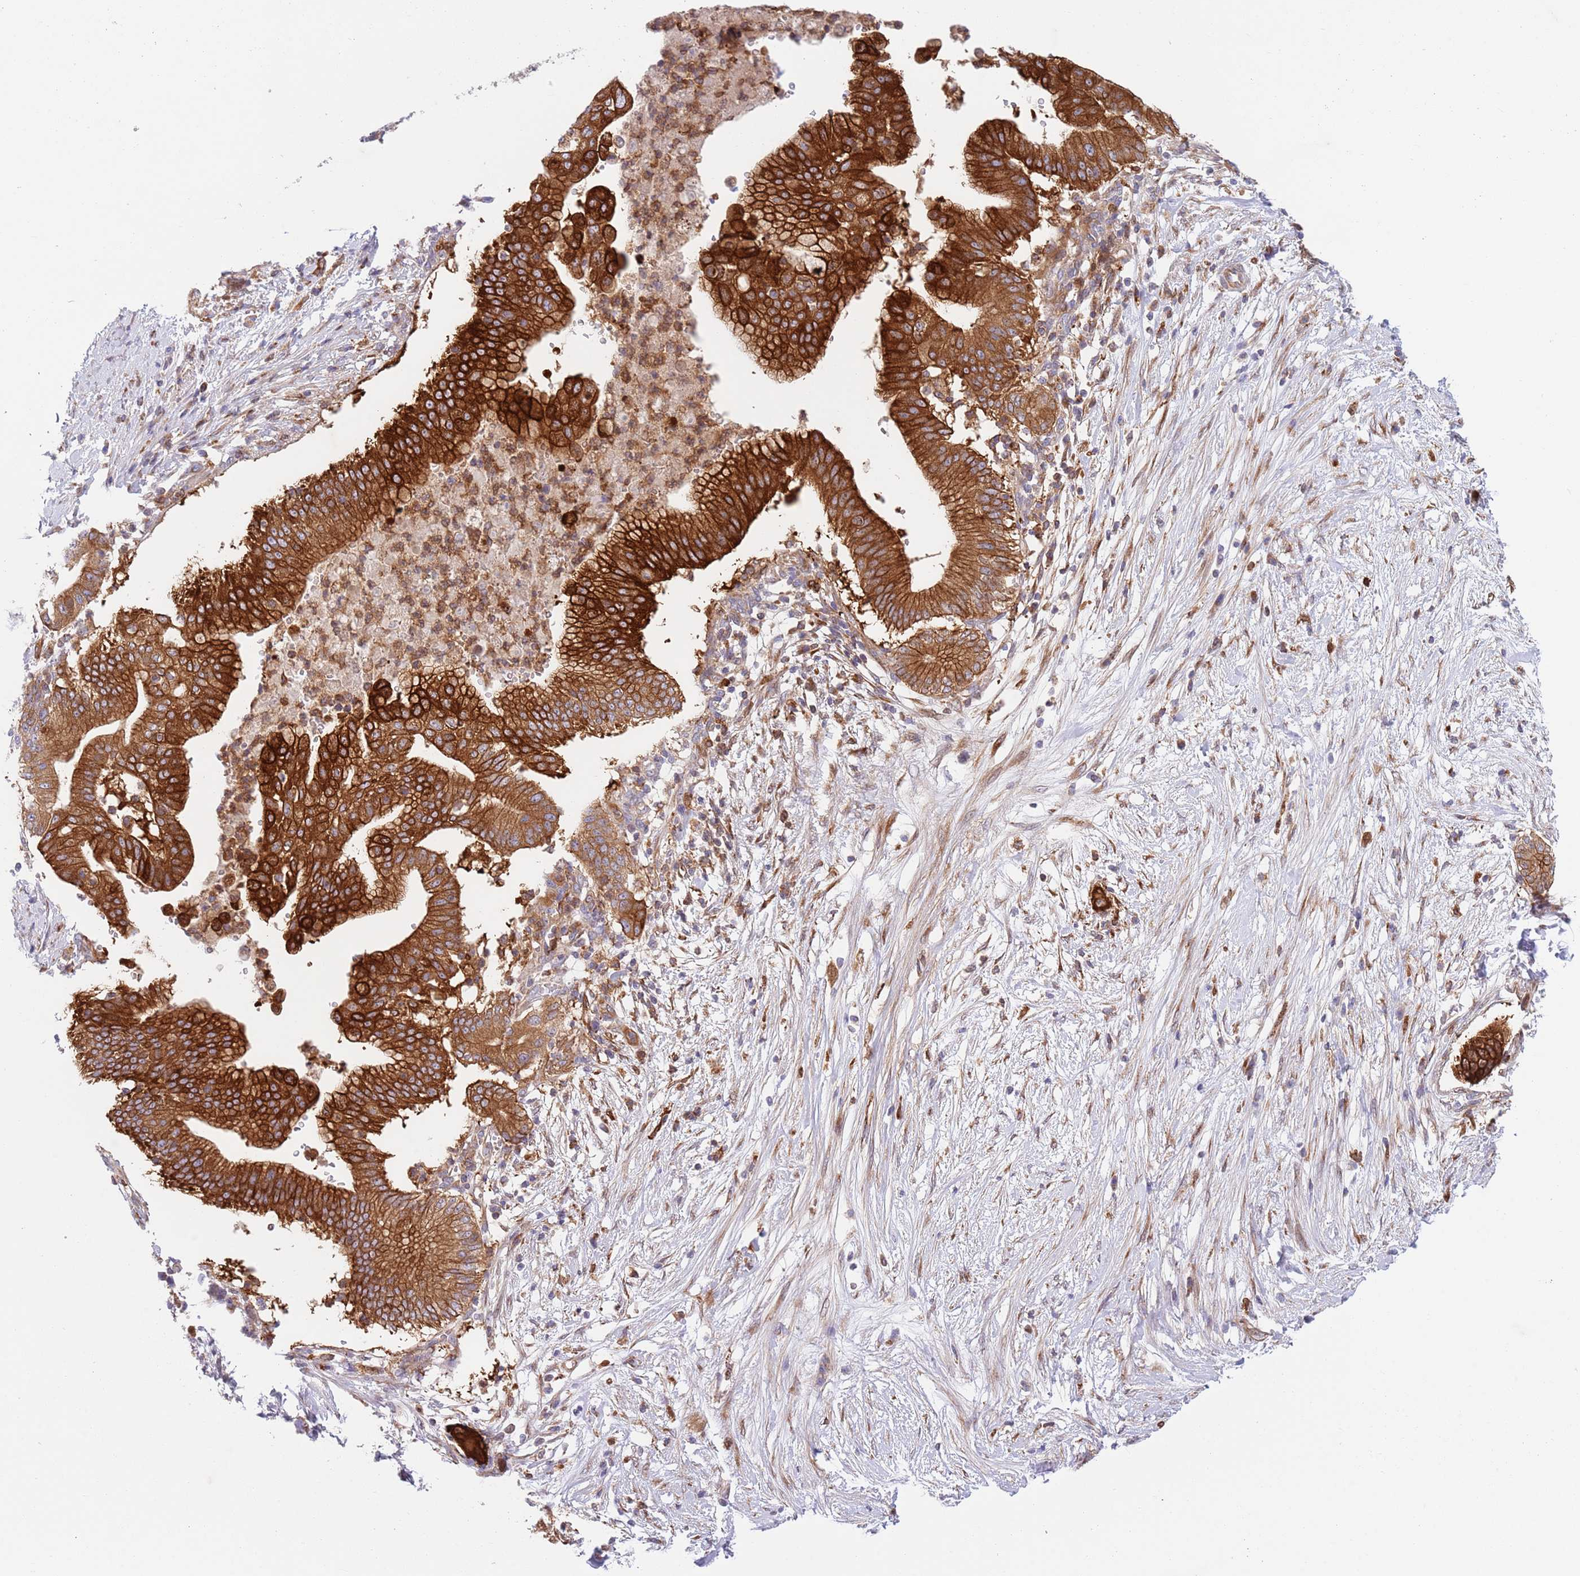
{"staining": {"intensity": "strong", "quantity": ">75%", "location": "cytoplasmic/membranous"}, "tissue": "pancreatic cancer", "cell_type": "Tumor cells", "image_type": "cancer", "snomed": [{"axis": "morphology", "description": "Adenocarcinoma, NOS"}, {"axis": "topography", "description": "Pancreas"}], "caption": "Immunohistochemical staining of human pancreatic cancer shows high levels of strong cytoplasmic/membranous positivity in about >75% of tumor cells.", "gene": "ZMYM5", "patient": {"sex": "male", "age": 68}}